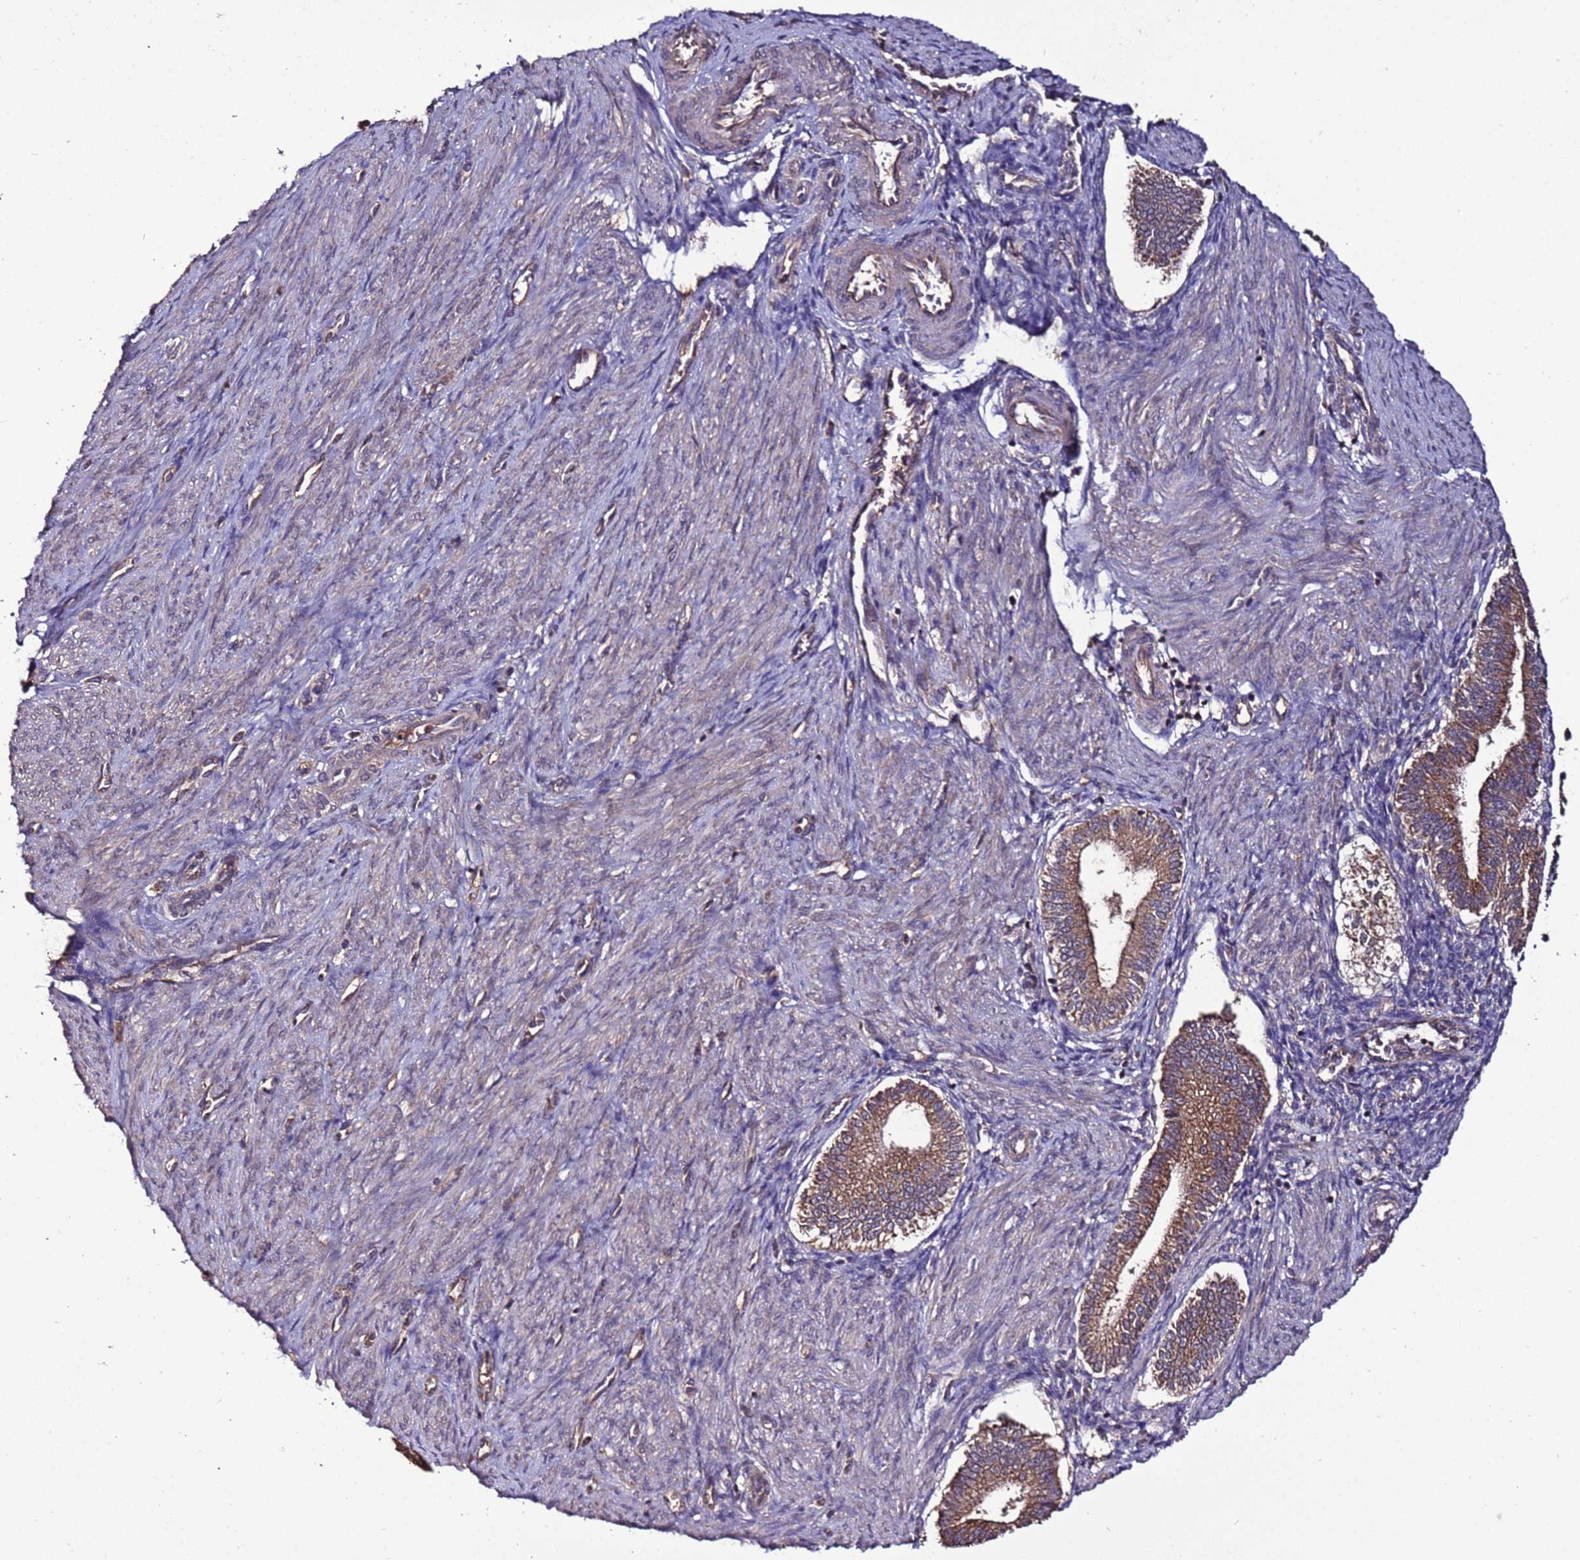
{"staining": {"intensity": "negative", "quantity": "none", "location": "none"}, "tissue": "endometrium", "cell_type": "Cells in endometrial stroma", "image_type": "normal", "snomed": [{"axis": "morphology", "description": "Normal tissue, NOS"}, {"axis": "topography", "description": "Endometrium"}], "caption": "A high-resolution photomicrograph shows IHC staining of normal endometrium, which shows no significant positivity in cells in endometrial stroma.", "gene": "RPS15A", "patient": {"sex": "female", "age": 25}}